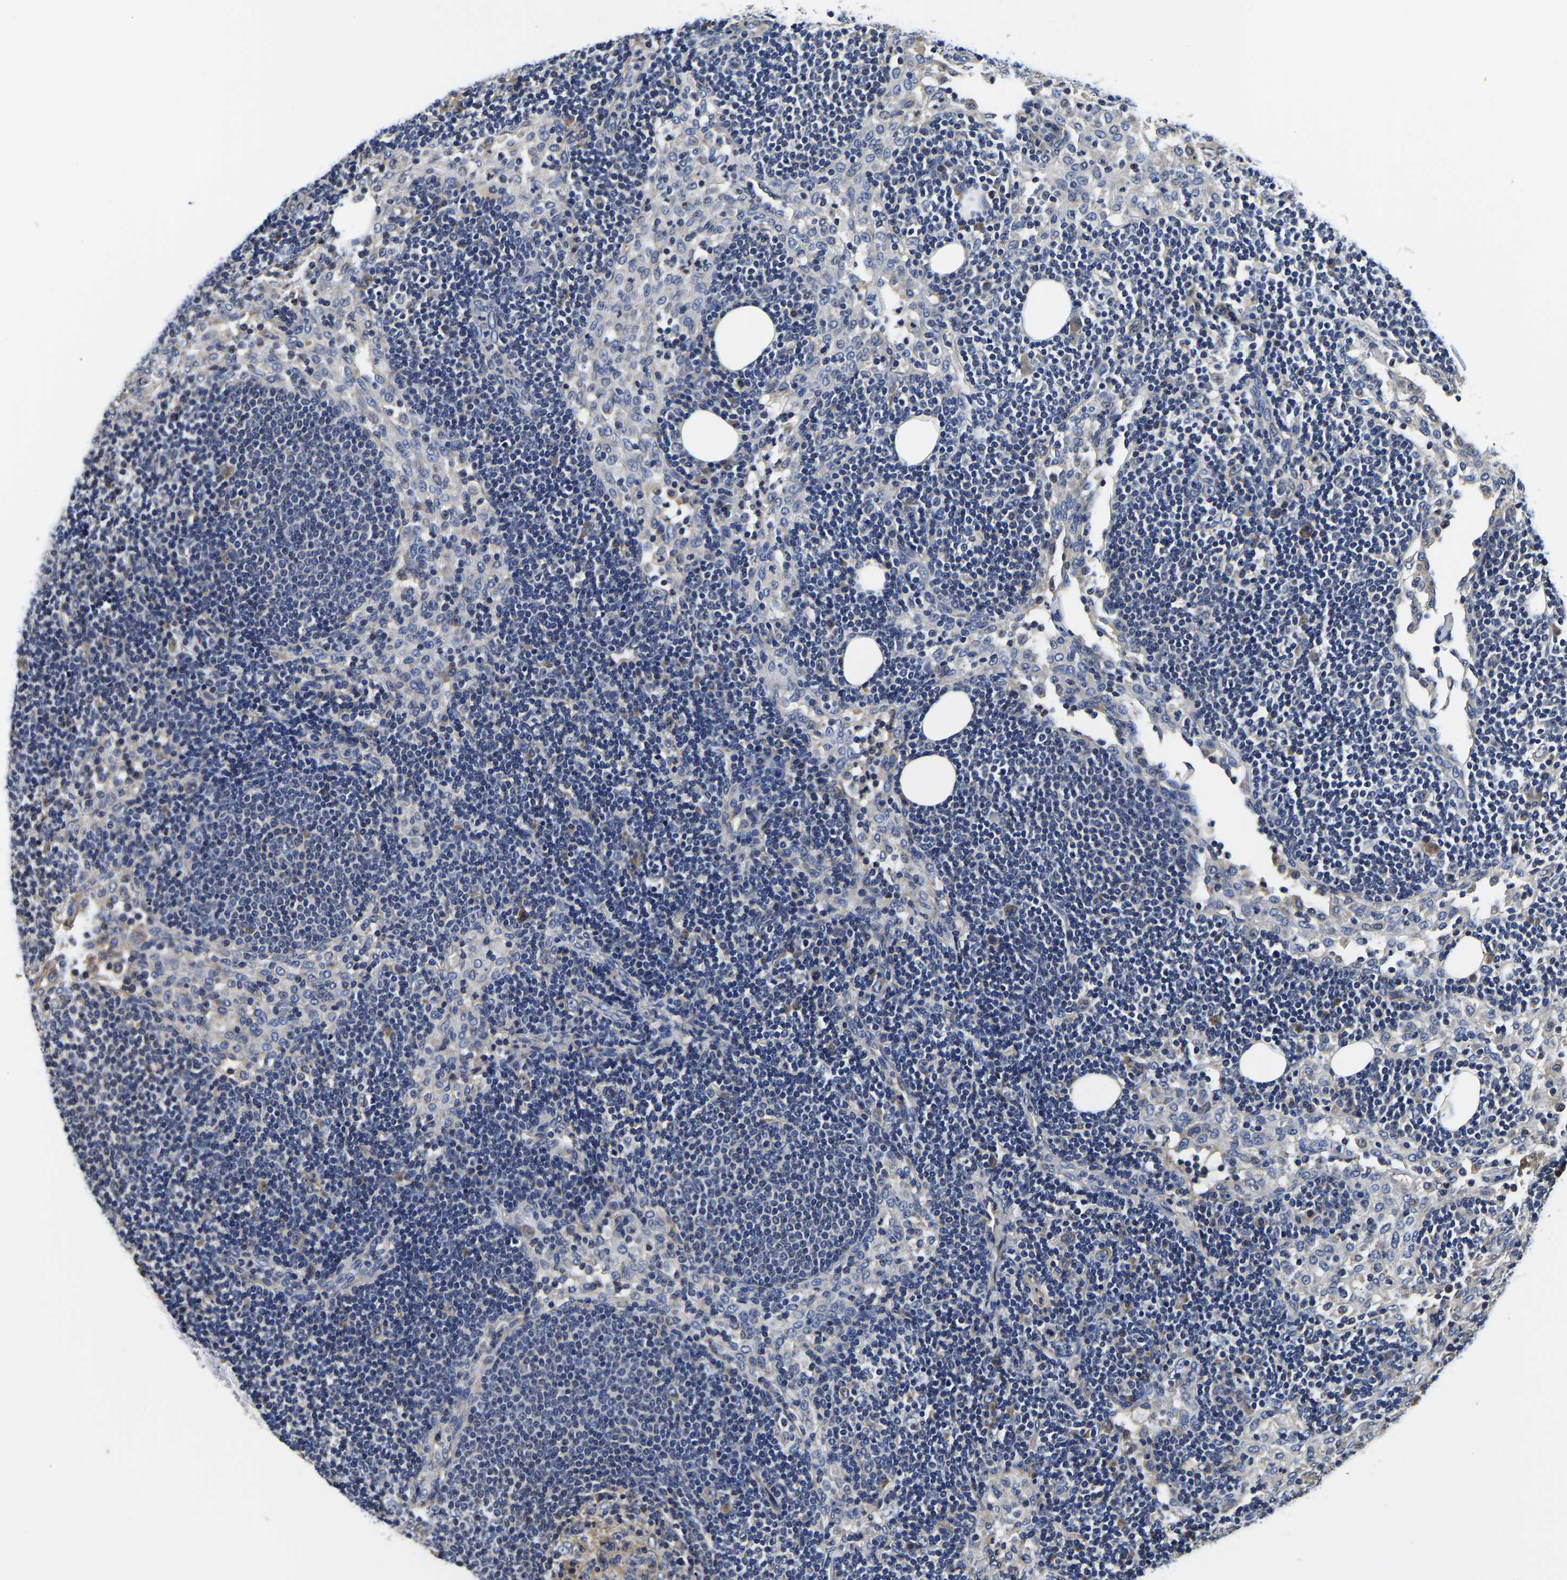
{"staining": {"intensity": "negative", "quantity": "none", "location": "none"}, "tissue": "lymph node", "cell_type": "Germinal center cells", "image_type": "normal", "snomed": [{"axis": "morphology", "description": "Normal tissue, NOS"}, {"axis": "morphology", "description": "Carcinoid, malignant, NOS"}, {"axis": "topography", "description": "Lymph node"}], "caption": "This is an immunohistochemistry image of benign human lymph node. There is no positivity in germinal center cells.", "gene": "KCTD17", "patient": {"sex": "male", "age": 47}}